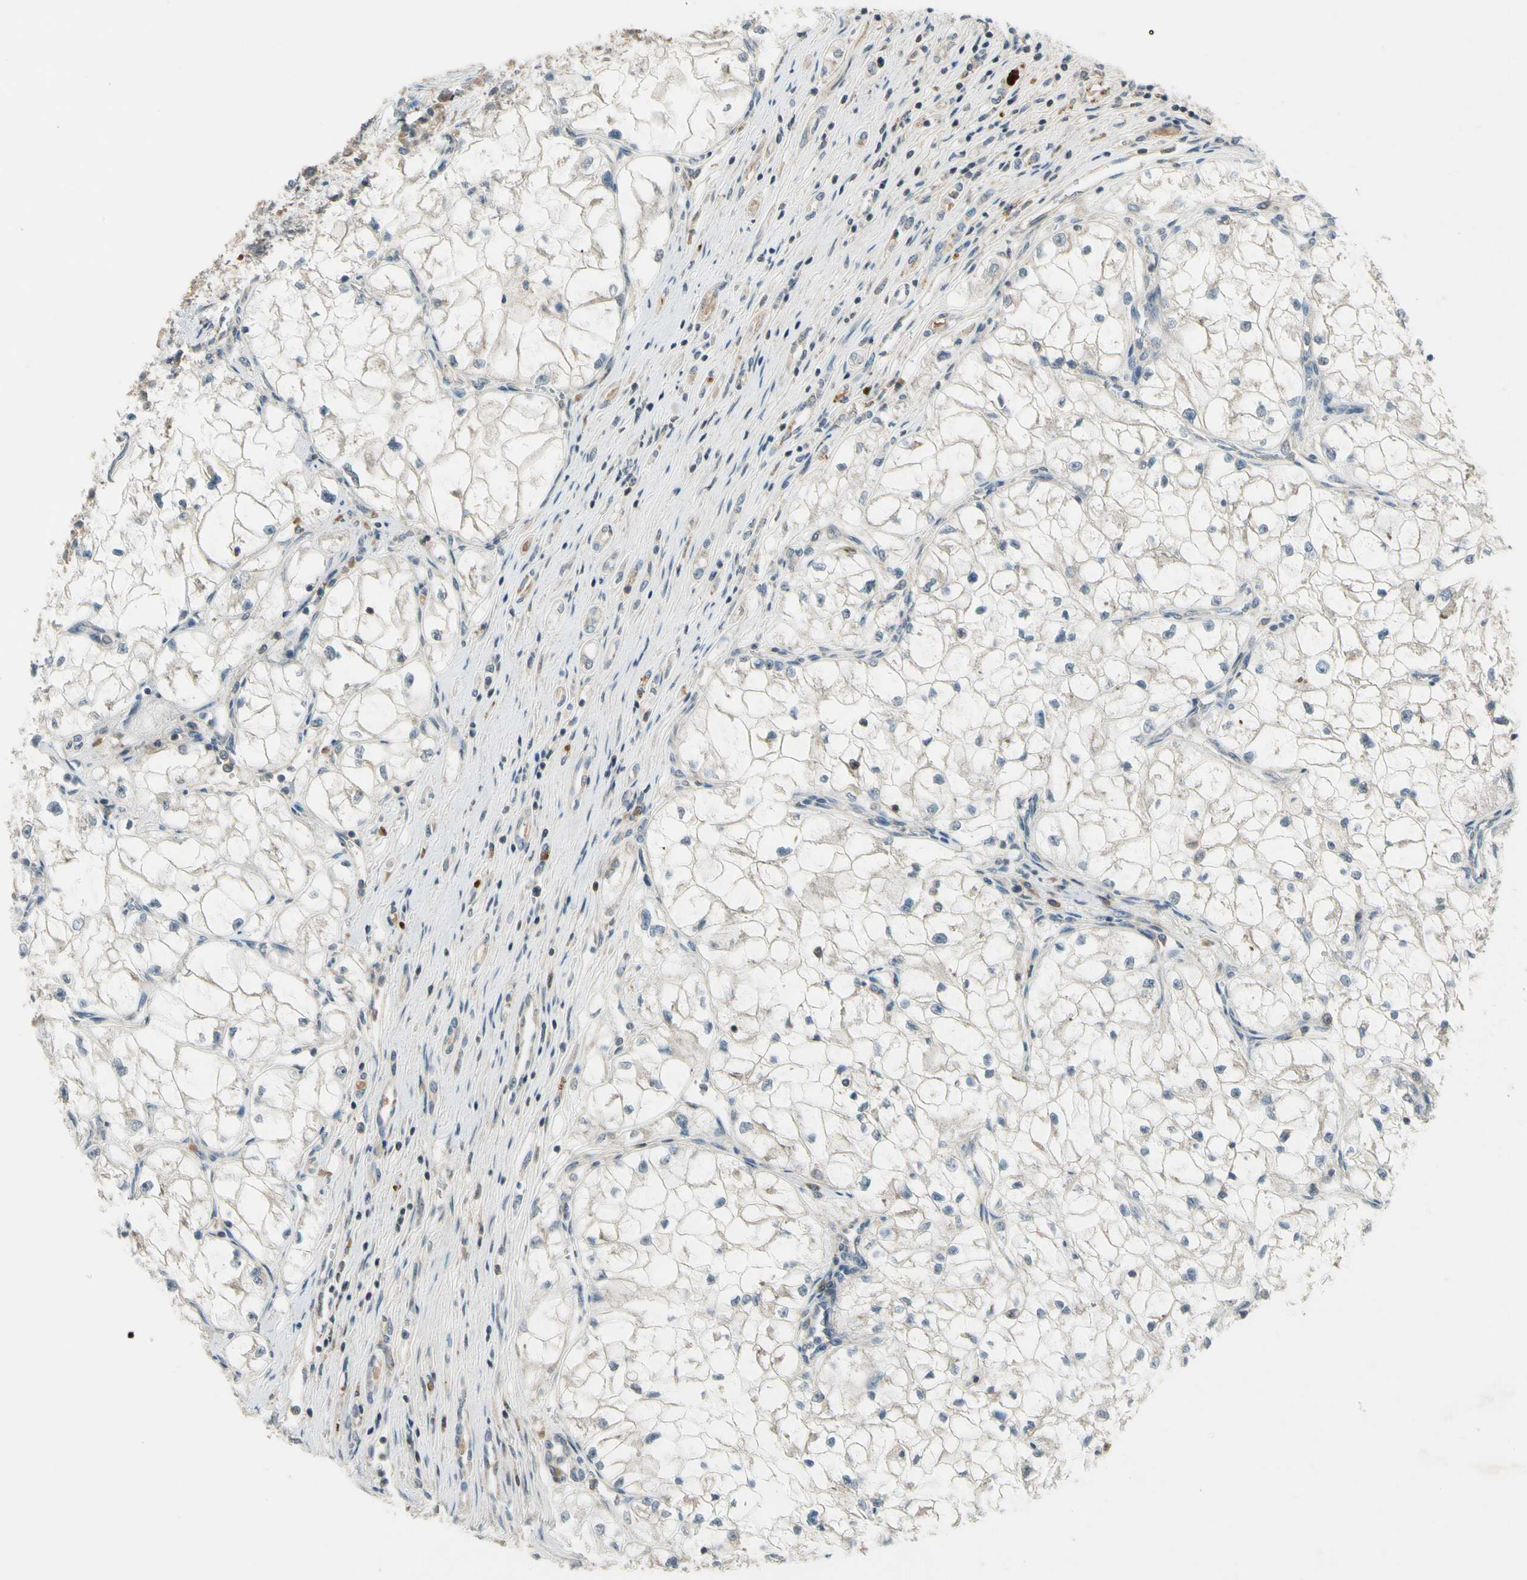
{"staining": {"intensity": "negative", "quantity": "none", "location": "none"}, "tissue": "renal cancer", "cell_type": "Tumor cells", "image_type": "cancer", "snomed": [{"axis": "morphology", "description": "Adenocarcinoma, NOS"}, {"axis": "topography", "description": "Kidney"}], "caption": "An immunohistochemistry (IHC) histopathology image of renal cancer (adenocarcinoma) is shown. There is no staining in tumor cells of renal cancer (adenocarcinoma).", "gene": "MST1R", "patient": {"sex": "female", "age": 70}}